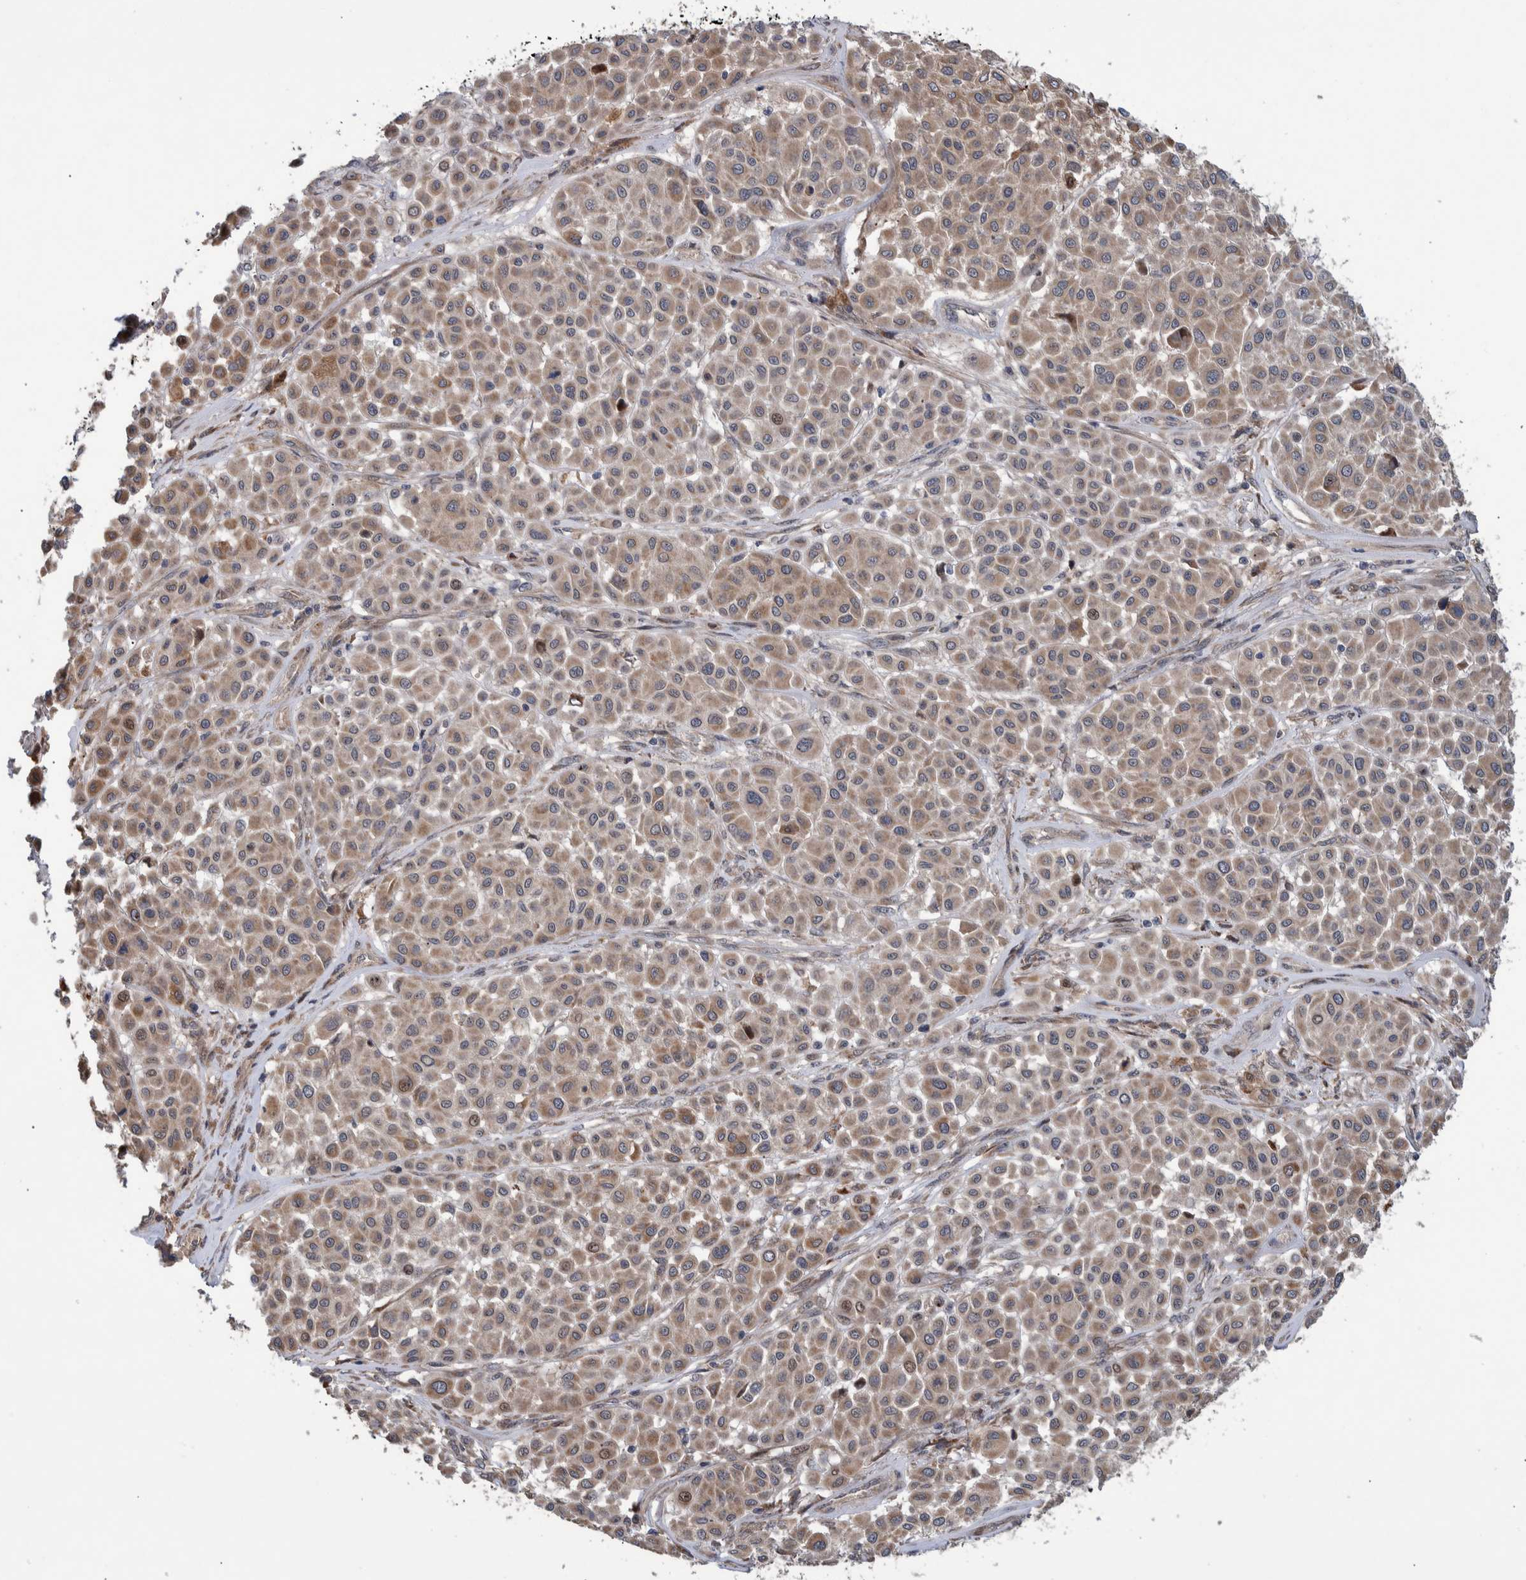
{"staining": {"intensity": "moderate", "quantity": ">75%", "location": "cytoplasmic/membranous,nuclear"}, "tissue": "melanoma", "cell_type": "Tumor cells", "image_type": "cancer", "snomed": [{"axis": "morphology", "description": "Malignant melanoma, Metastatic site"}, {"axis": "topography", "description": "Soft tissue"}], "caption": "Immunohistochemical staining of malignant melanoma (metastatic site) demonstrates moderate cytoplasmic/membranous and nuclear protein expression in about >75% of tumor cells.", "gene": "B3GNTL1", "patient": {"sex": "male", "age": 41}}